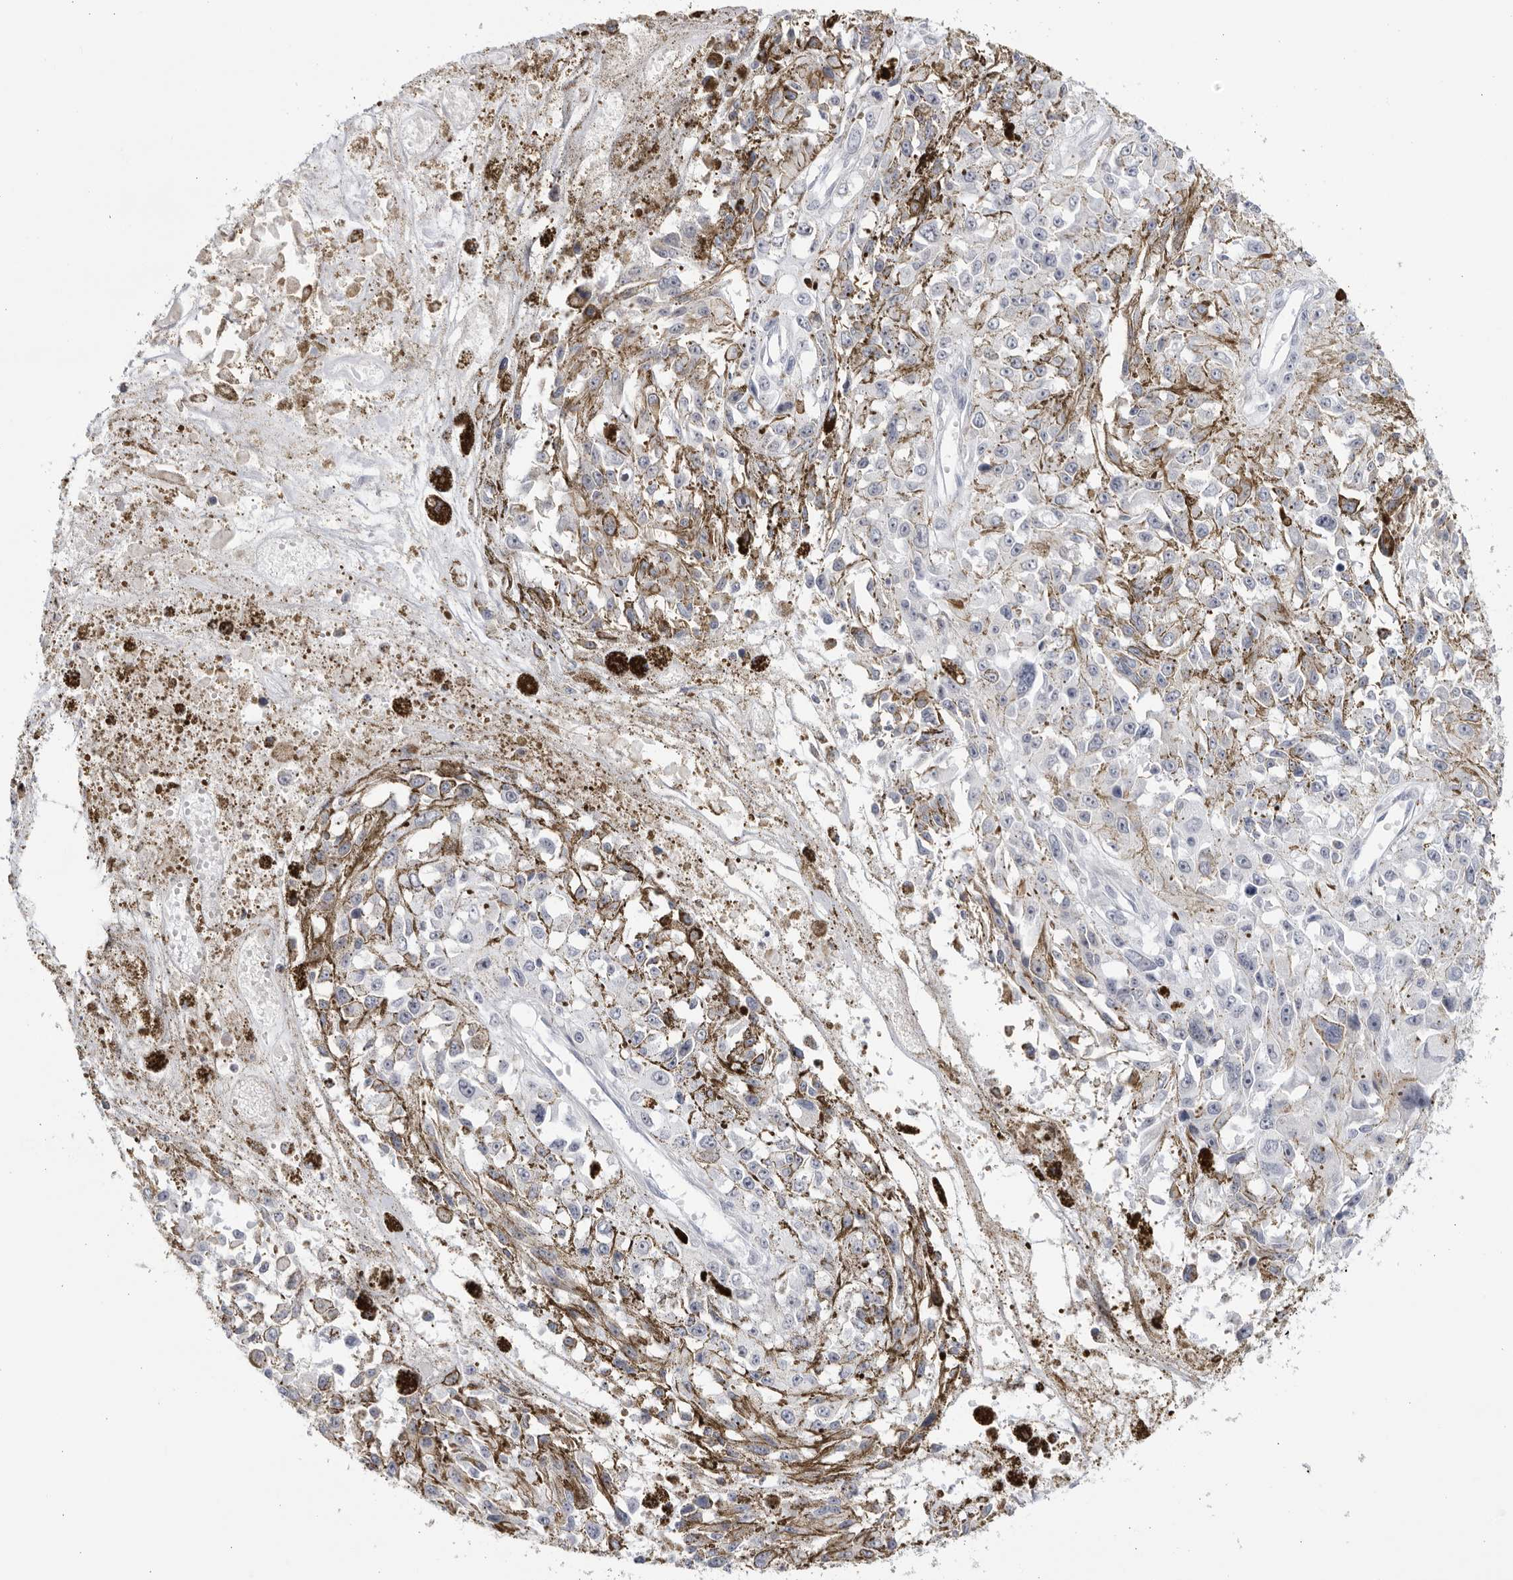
{"staining": {"intensity": "negative", "quantity": "none", "location": "none"}, "tissue": "melanoma", "cell_type": "Tumor cells", "image_type": "cancer", "snomed": [{"axis": "morphology", "description": "Malignant melanoma, Metastatic site"}, {"axis": "topography", "description": "Lymph node"}], "caption": "Tumor cells show no significant expression in malignant melanoma (metastatic site).", "gene": "CNBD1", "patient": {"sex": "male", "age": 59}}